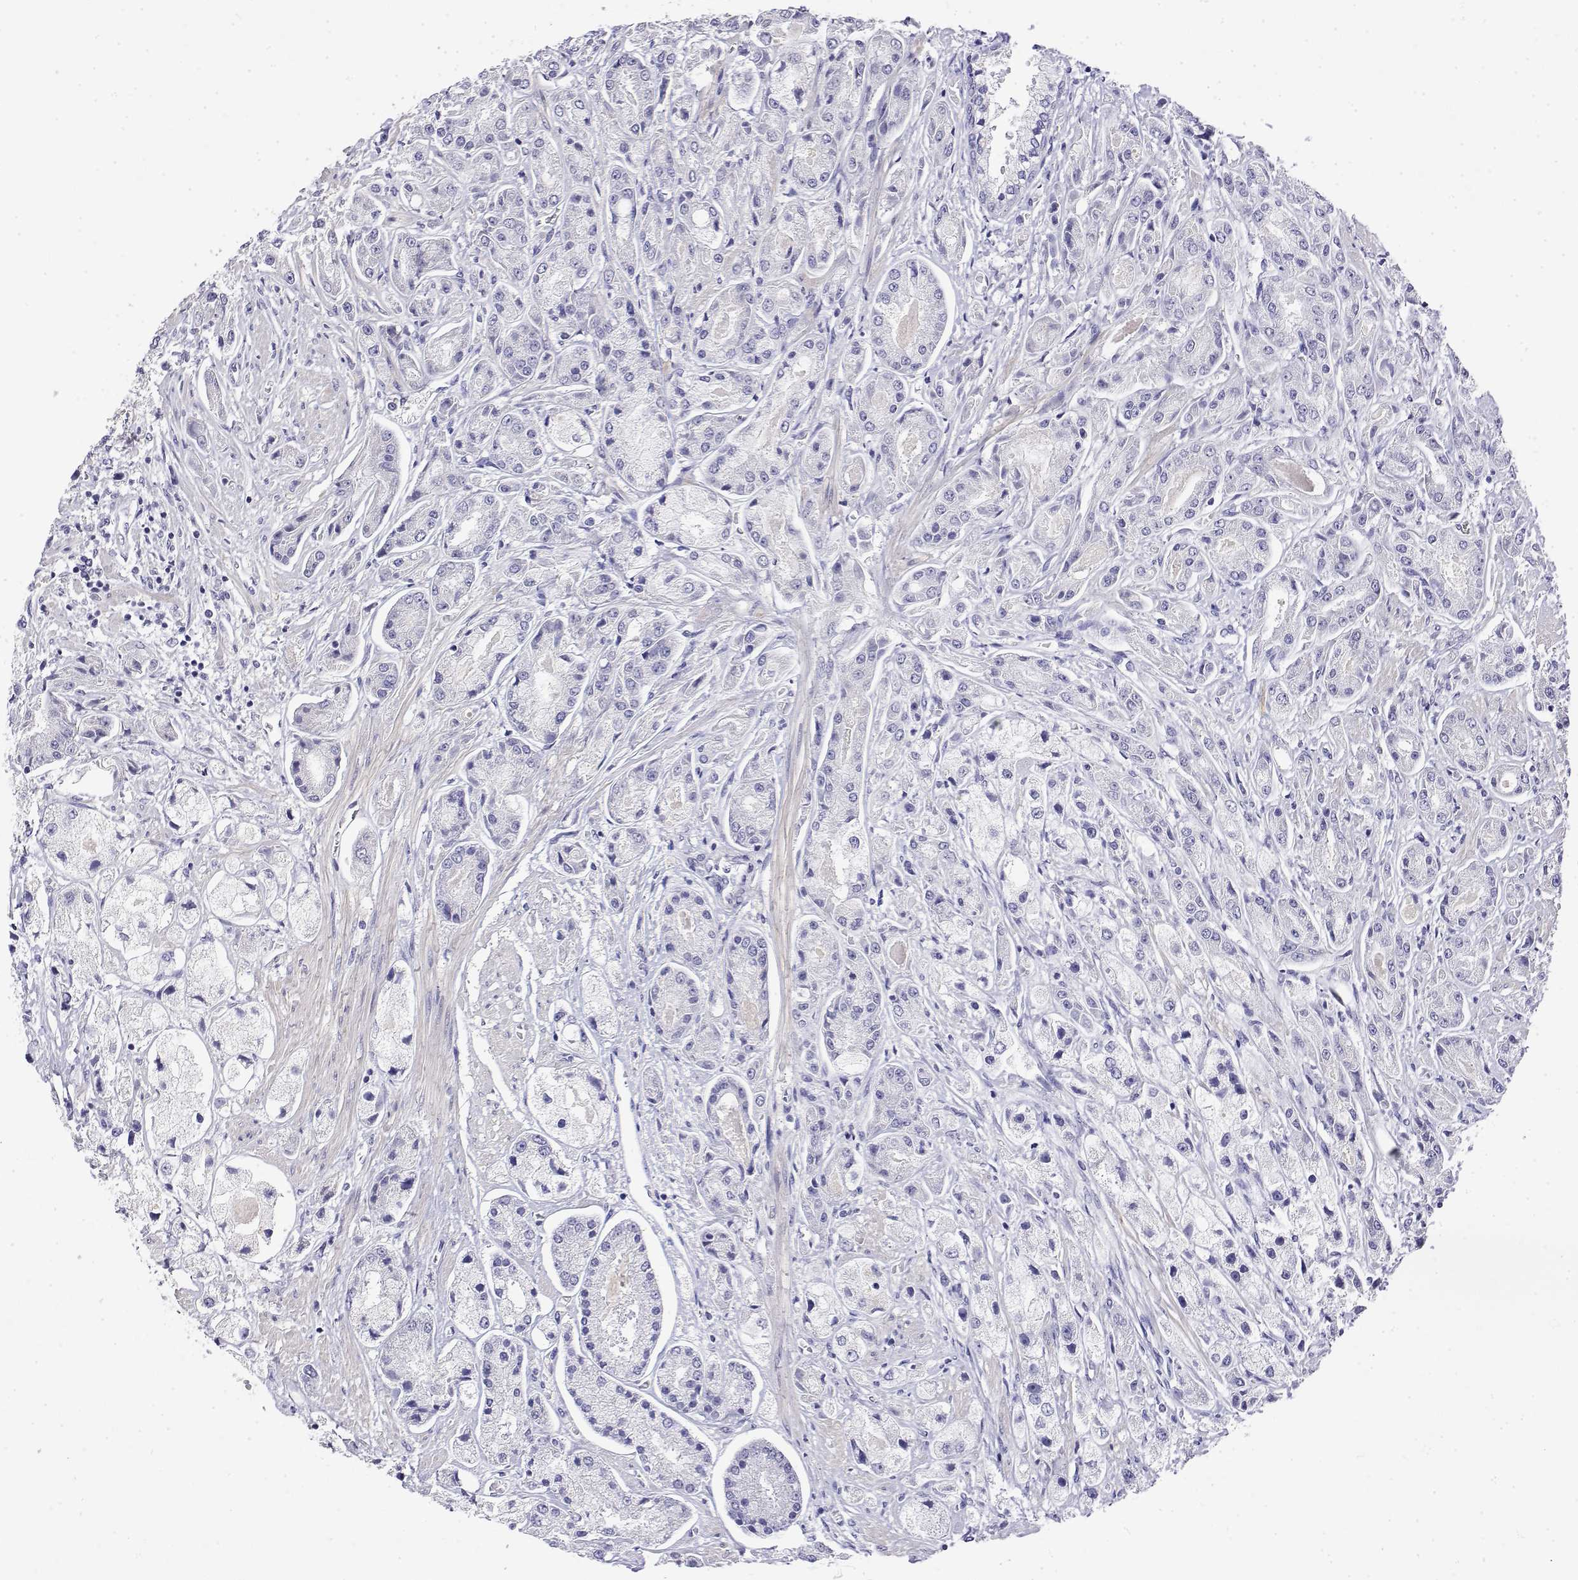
{"staining": {"intensity": "negative", "quantity": "none", "location": "none"}, "tissue": "prostate cancer", "cell_type": "Tumor cells", "image_type": "cancer", "snomed": [{"axis": "morphology", "description": "Adenocarcinoma, High grade"}, {"axis": "topography", "description": "Prostate"}], "caption": "This micrograph is of prostate cancer (adenocarcinoma (high-grade)) stained with immunohistochemistry to label a protein in brown with the nuclei are counter-stained blue. There is no expression in tumor cells.", "gene": "LY6D", "patient": {"sex": "male", "age": 67}}